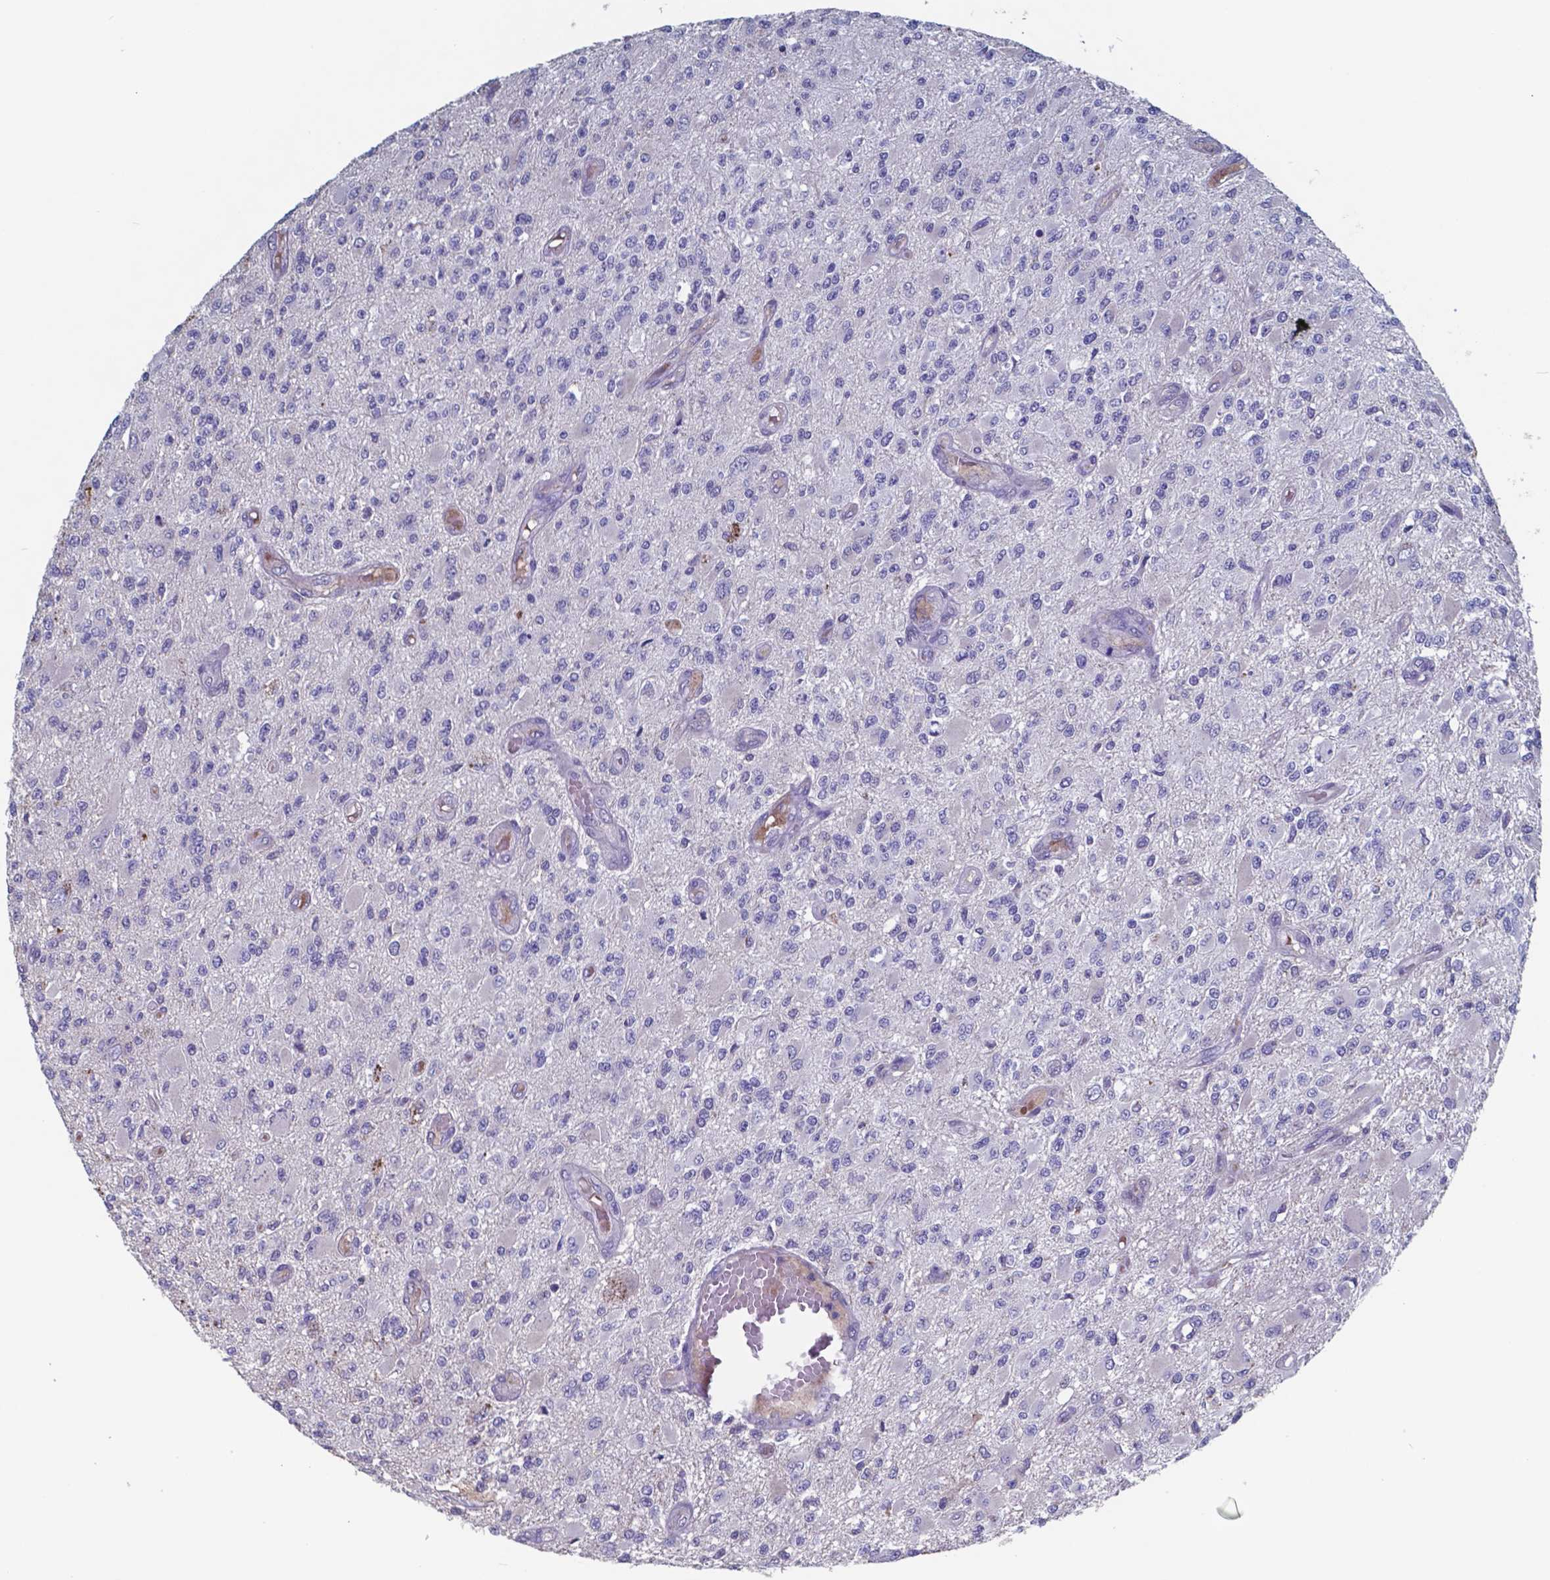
{"staining": {"intensity": "negative", "quantity": "none", "location": "none"}, "tissue": "glioma", "cell_type": "Tumor cells", "image_type": "cancer", "snomed": [{"axis": "morphology", "description": "Glioma, malignant, High grade"}, {"axis": "topography", "description": "Brain"}], "caption": "Immunohistochemistry (IHC) micrograph of human glioma stained for a protein (brown), which exhibits no staining in tumor cells.", "gene": "TTR", "patient": {"sex": "female", "age": 63}}